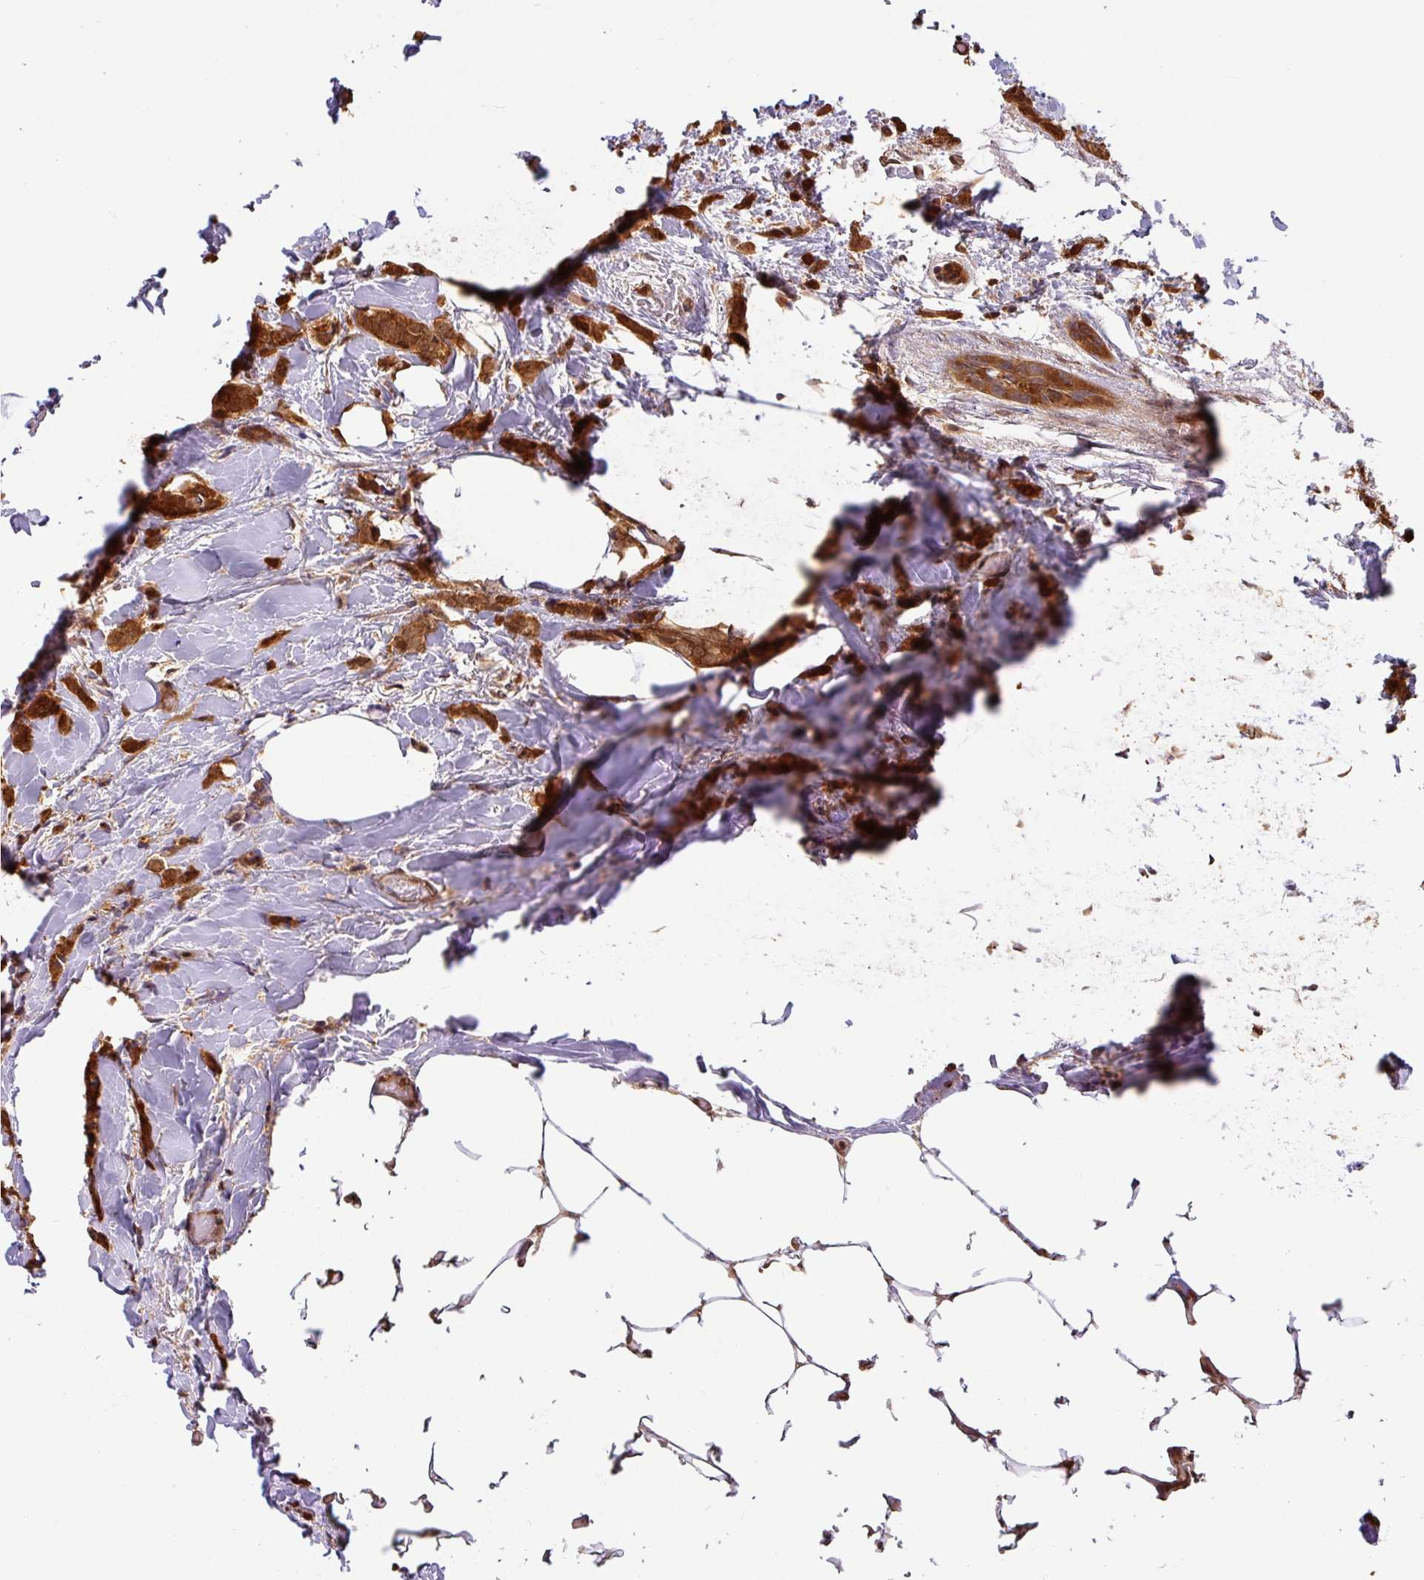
{"staining": {"intensity": "moderate", "quantity": ">75%", "location": "cytoplasmic/membranous,nuclear"}, "tissue": "breast cancer", "cell_type": "Tumor cells", "image_type": "cancer", "snomed": [{"axis": "morphology", "description": "Lobular carcinoma"}, {"axis": "topography", "description": "Breast"}], "caption": "Breast cancer (lobular carcinoma) tissue demonstrates moderate cytoplasmic/membranous and nuclear expression in about >75% of tumor cells", "gene": "SHB", "patient": {"sex": "female", "age": 84}}